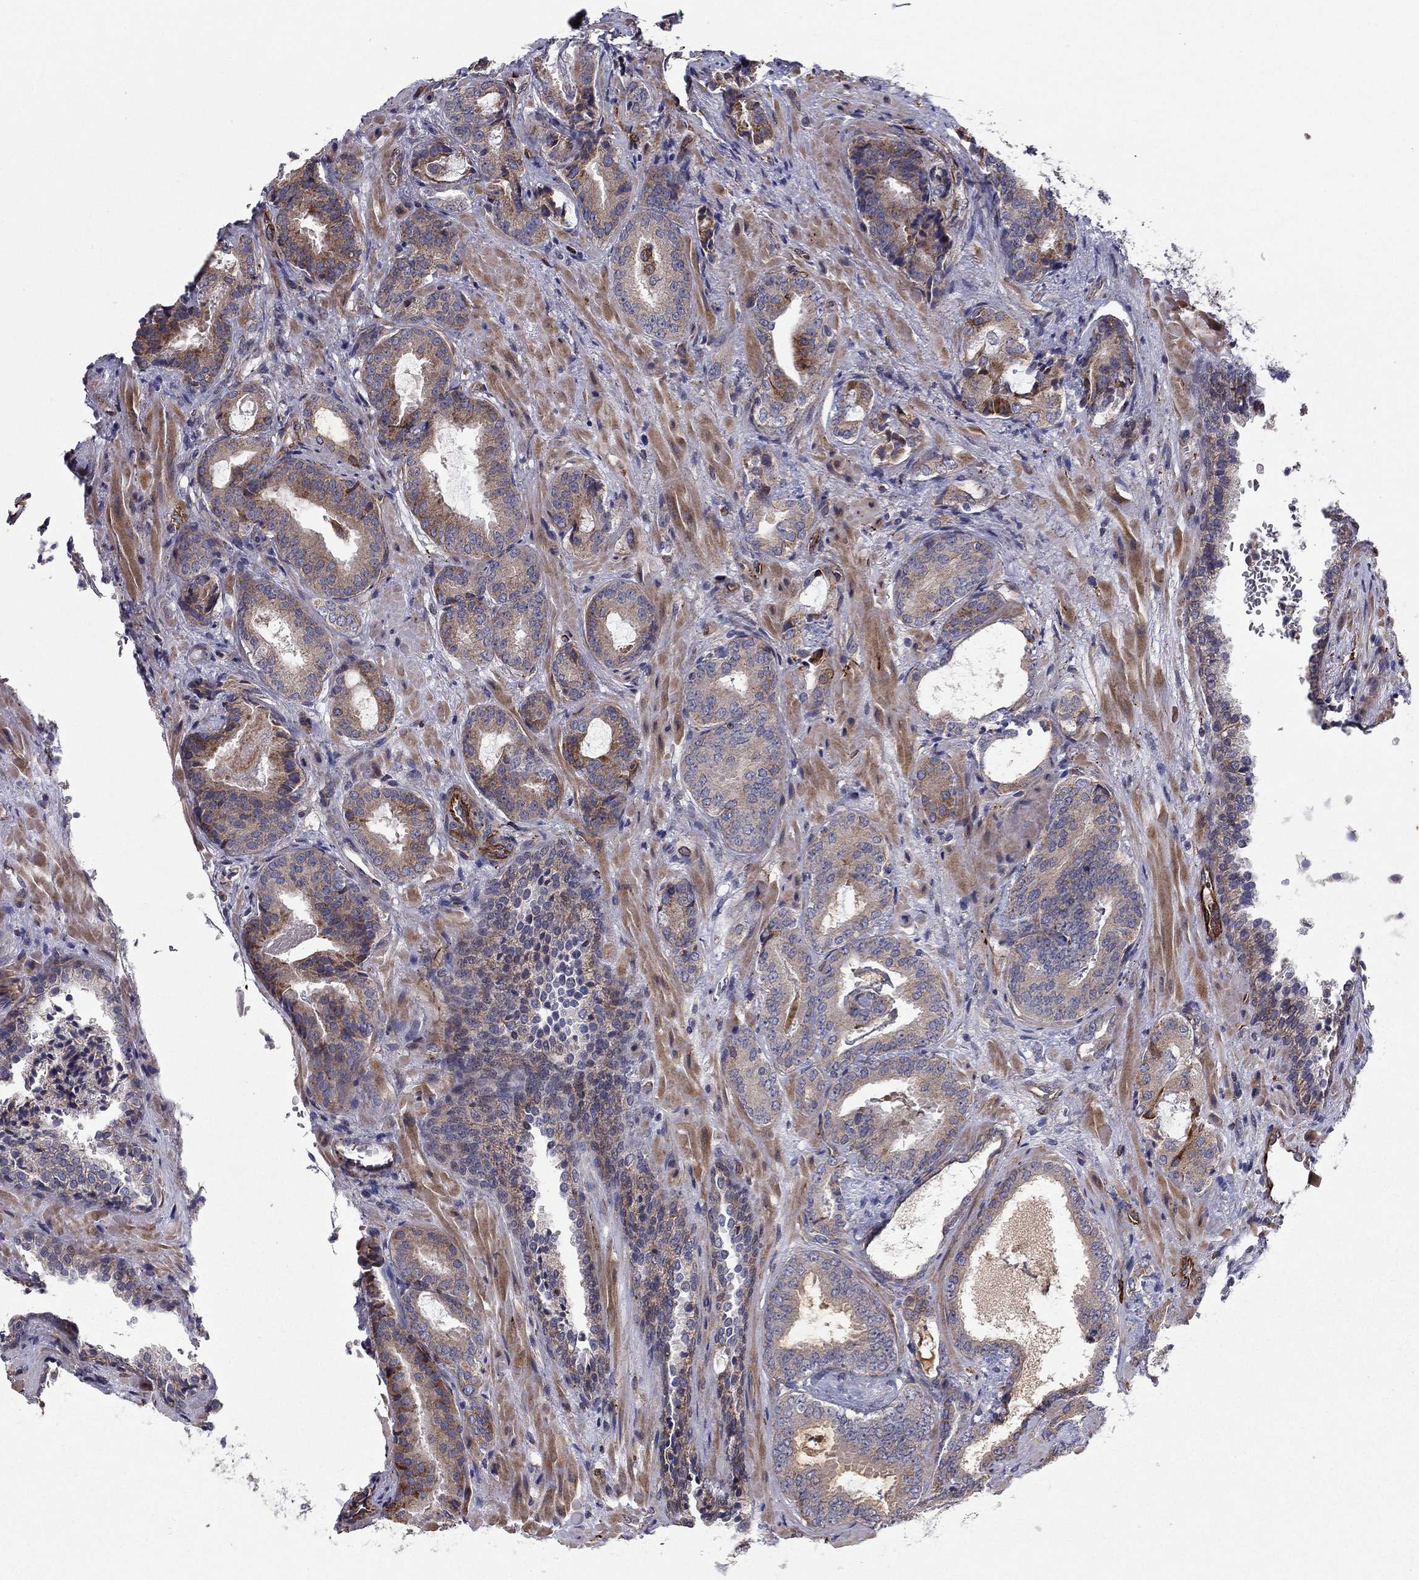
{"staining": {"intensity": "weak", "quantity": "<25%", "location": "cytoplasmic/membranous"}, "tissue": "prostate cancer", "cell_type": "Tumor cells", "image_type": "cancer", "snomed": [{"axis": "morphology", "description": "Adenocarcinoma, Low grade"}, {"axis": "topography", "description": "Prostate"}], "caption": "An image of human prostate adenocarcinoma (low-grade) is negative for staining in tumor cells.", "gene": "CLSTN1", "patient": {"sex": "male", "age": 68}}